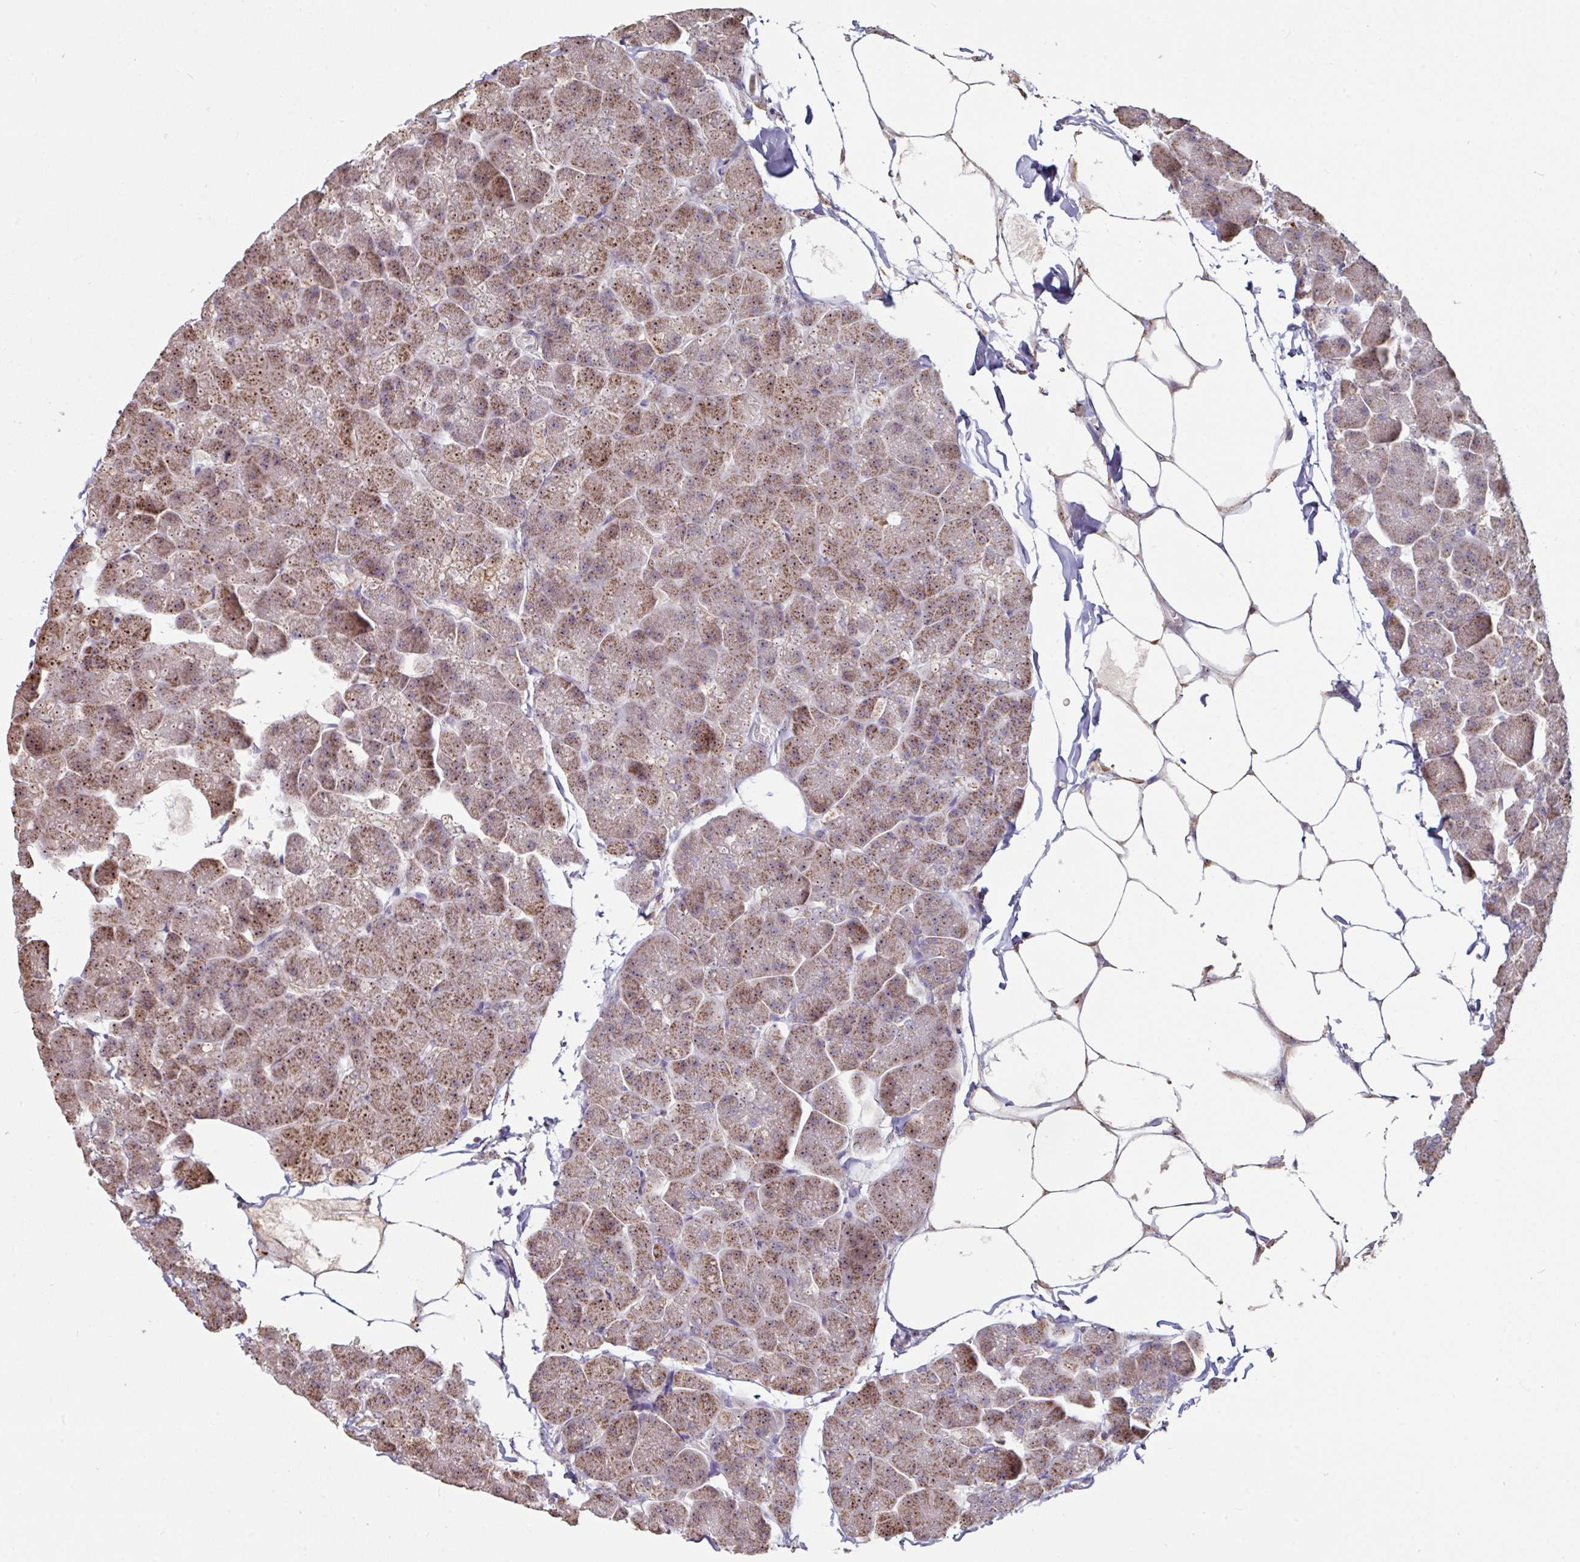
{"staining": {"intensity": "strong", "quantity": ">75%", "location": "cytoplasmic/membranous"}, "tissue": "pancreas", "cell_type": "Exocrine glandular cells", "image_type": "normal", "snomed": [{"axis": "morphology", "description": "Normal tissue, NOS"}, {"axis": "topography", "description": "Pancreas"}], "caption": "Unremarkable pancreas was stained to show a protein in brown. There is high levels of strong cytoplasmic/membranous staining in about >75% of exocrine glandular cells. (DAB IHC with brightfield microscopy, high magnification).", "gene": "OR2D3", "patient": {"sex": "male", "age": 35}}